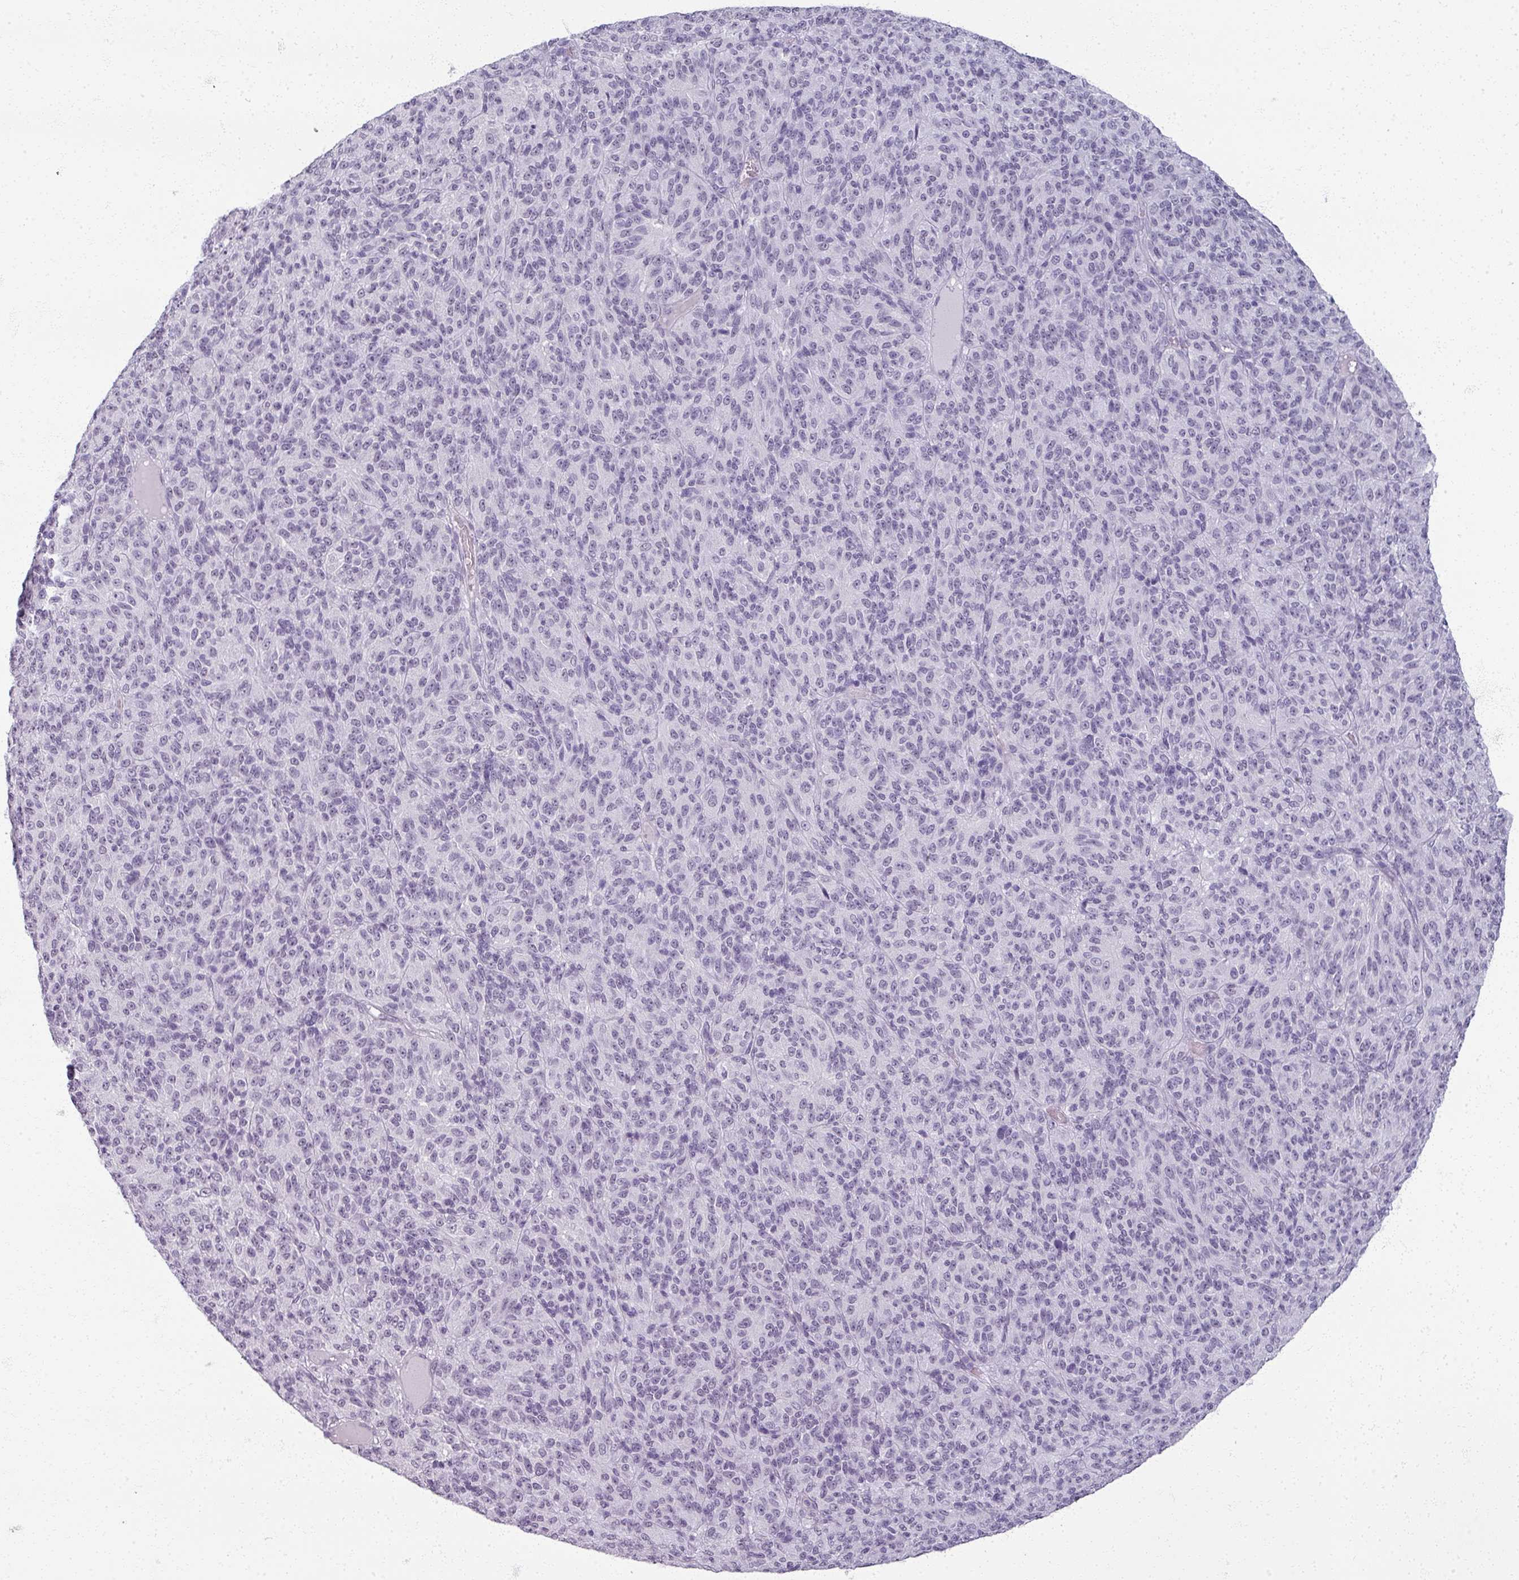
{"staining": {"intensity": "negative", "quantity": "none", "location": "none"}, "tissue": "melanoma", "cell_type": "Tumor cells", "image_type": "cancer", "snomed": [{"axis": "morphology", "description": "Malignant melanoma, Metastatic site"}, {"axis": "topography", "description": "Brain"}], "caption": "IHC of human melanoma reveals no staining in tumor cells.", "gene": "RFPL2", "patient": {"sex": "female", "age": 56}}